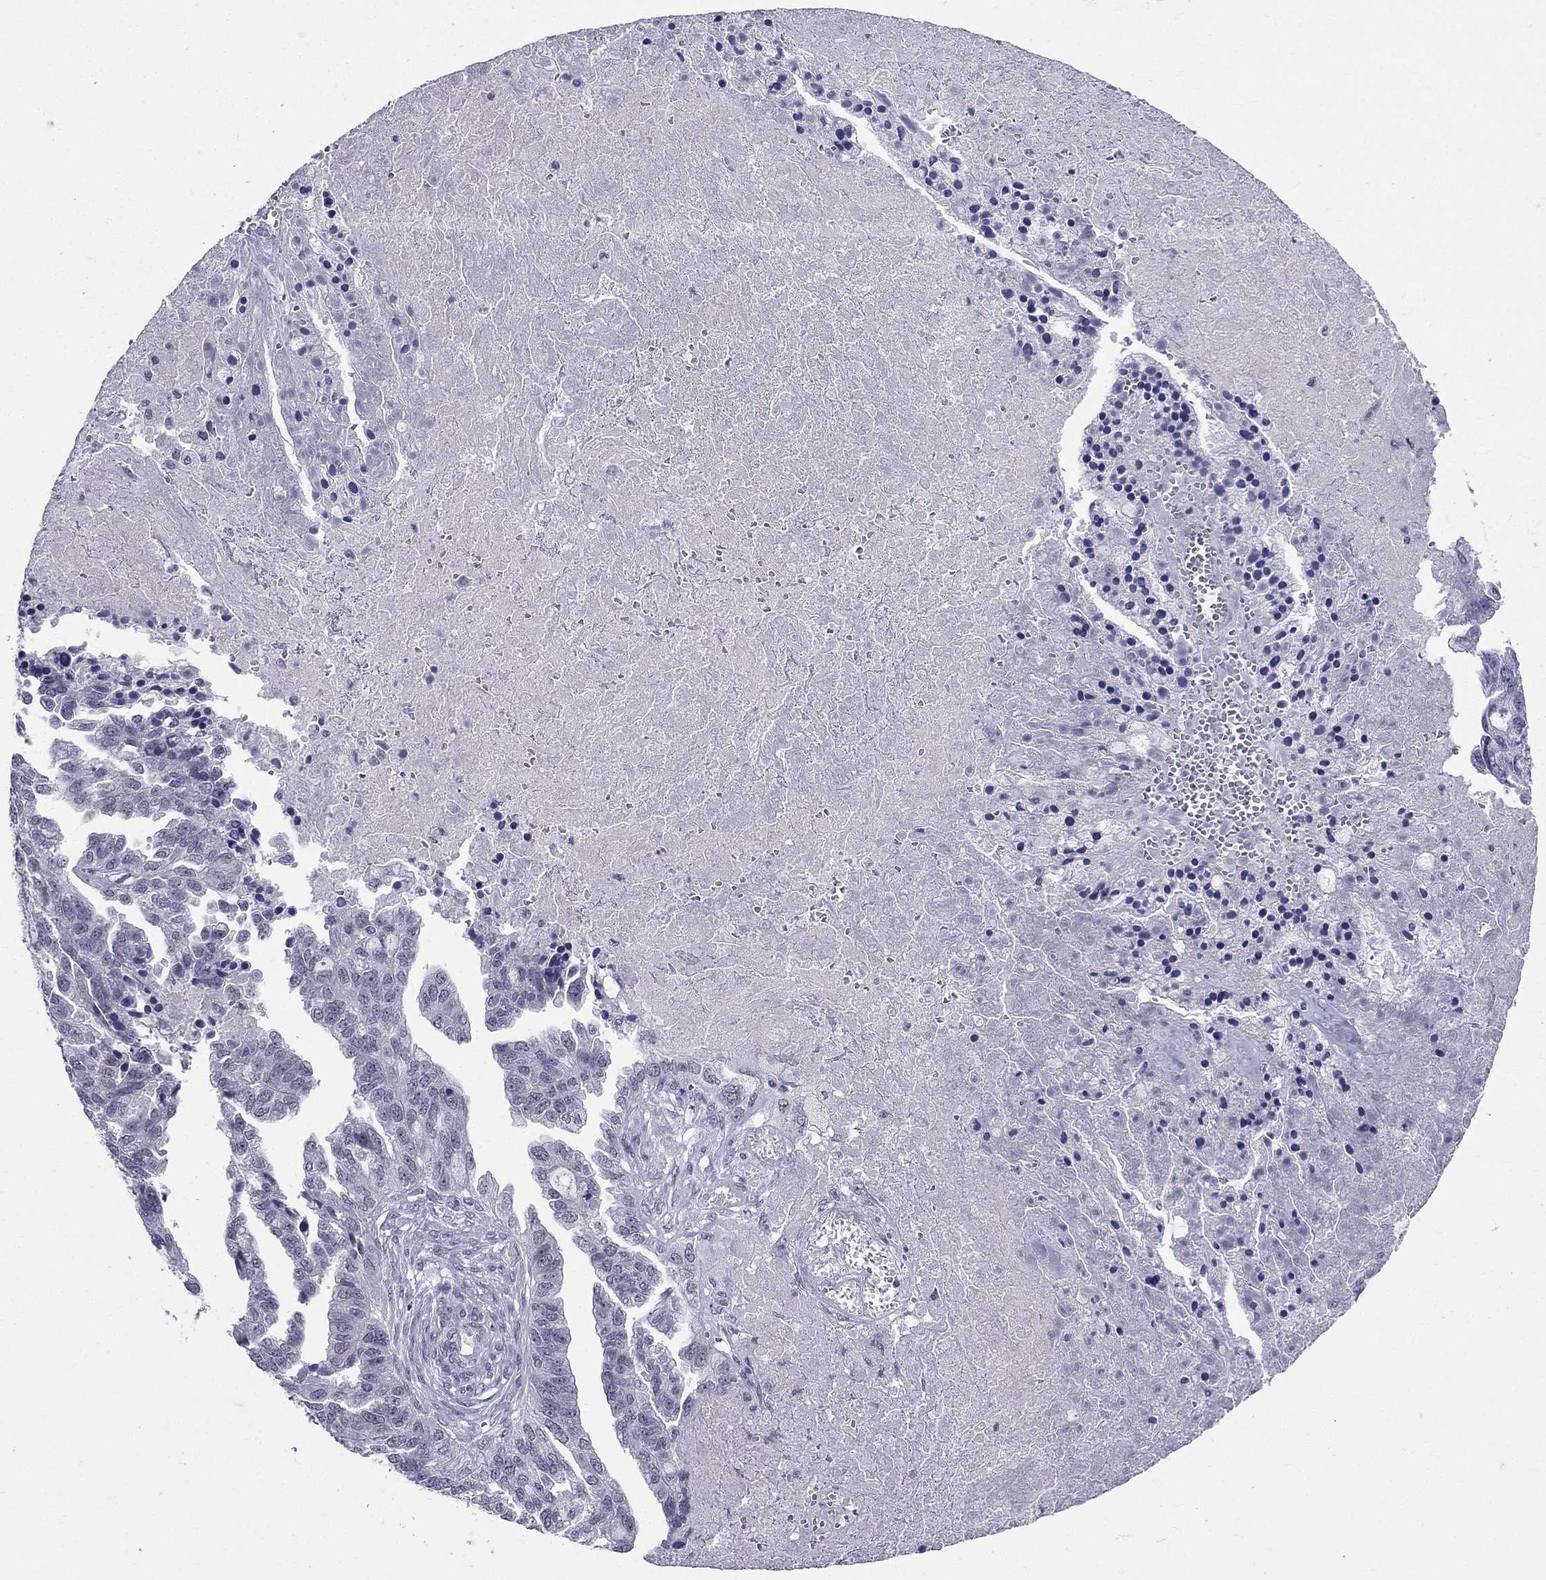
{"staining": {"intensity": "negative", "quantity": "none", "location": "none"}, "tissue": "ovarian cancer", "cell_type": "Tumor cells", "image_type": "cancer", "snomed": [{"axis": "morphology", "description": "Cystadenocarcinoma, serous, NOS"}, {"axis": "topography", "description": "Ovary"}], "caption": "Ovarian cancer was stained to show a protein in brown. There is no significant expression in tumor cells.", "gene": "BAG5", "patient": {"sex": "female", "age": 51}}